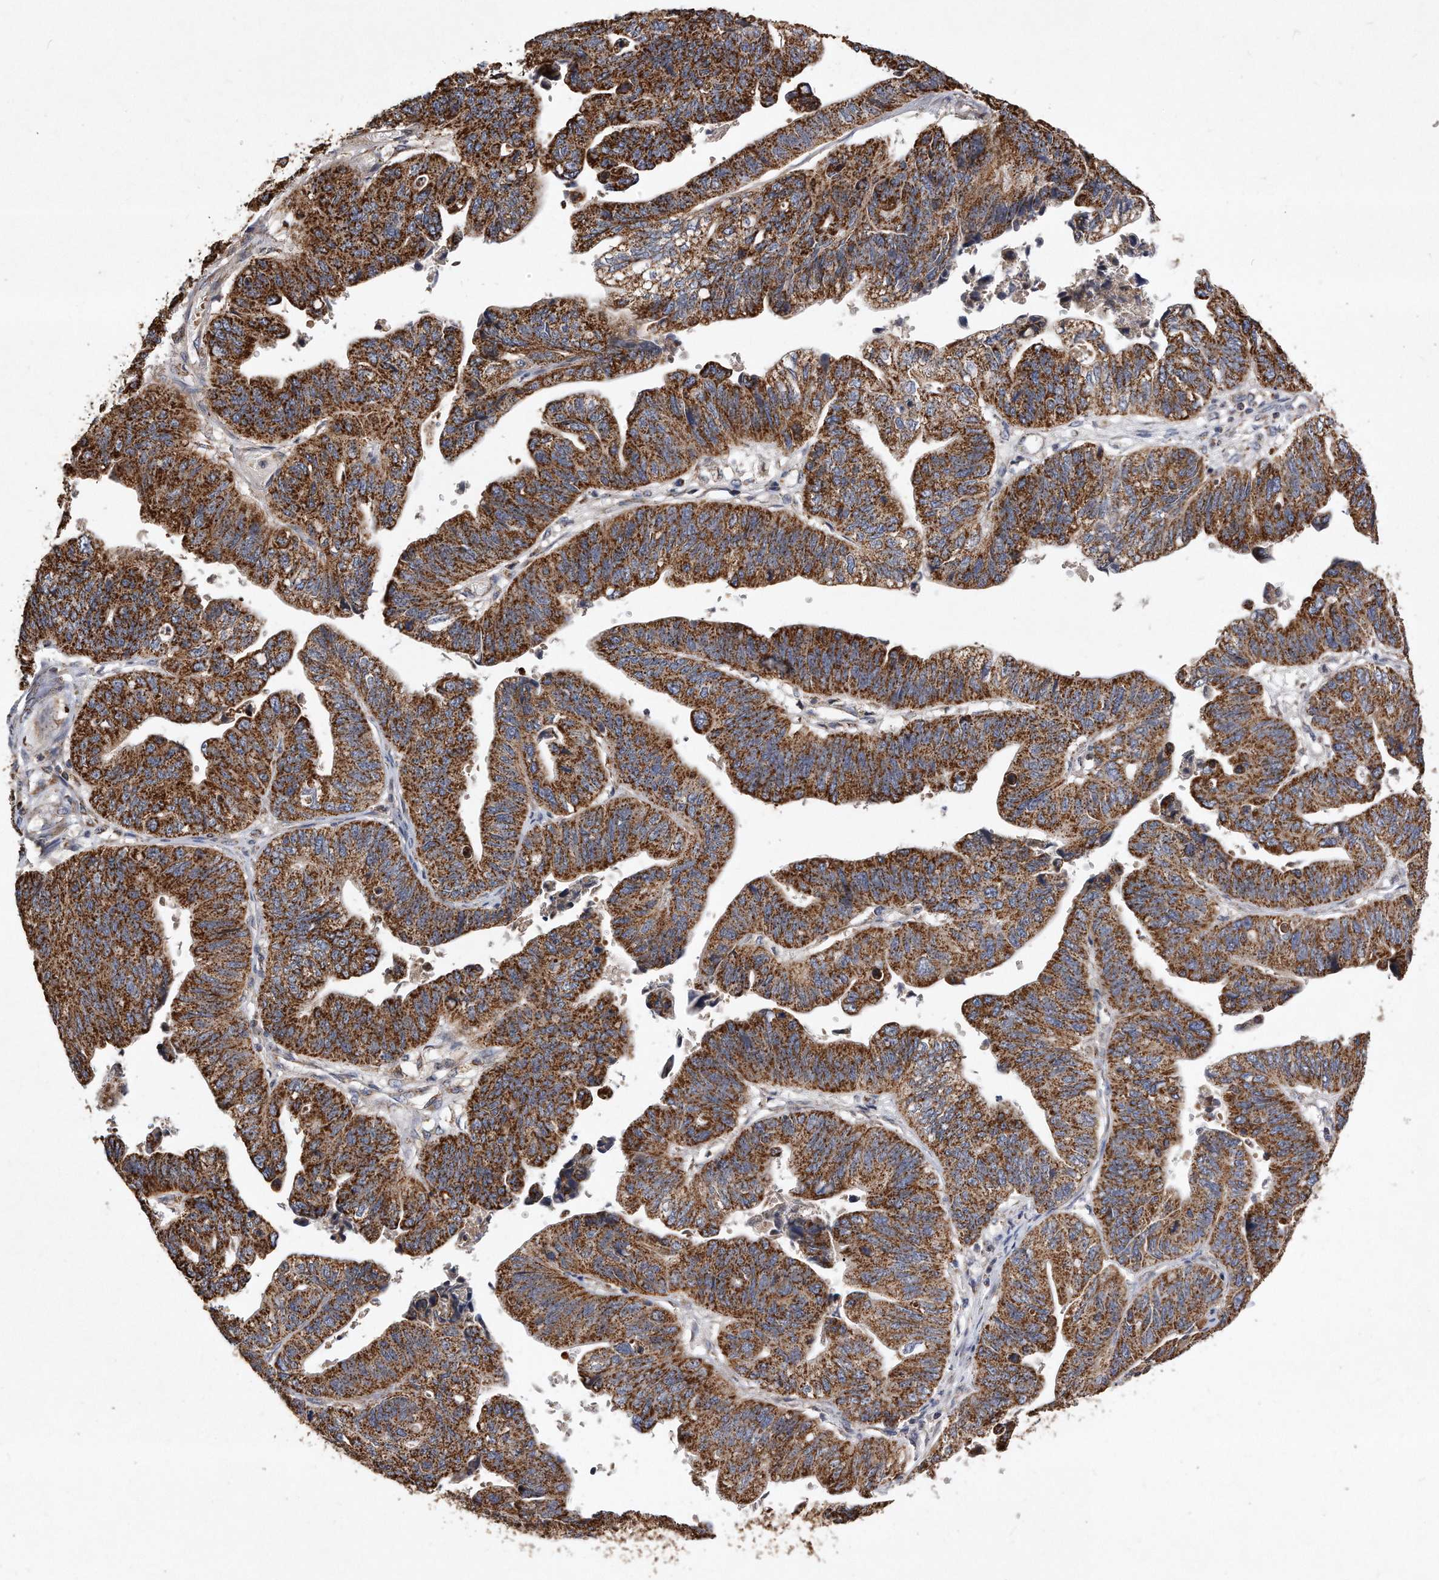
{"staining": {"intensity": "strong", "quantity": ">75%", "location": "cytoplasmic/membranous"}, "tissue": "stomach cancer", "cell_type": "Tumor cells", "image_type": "cancer", "snomed": [{"axis": "morphology", "description": "Adenocarcinoma, NOS"}, {"axis": "topography", "description": "Stomach"}], "caption": "Immunohistochemistry (IHC) photomicrograph of human stomach adenocarcinoma stained for a protein (brown), which demonstrates high levels of strong cytoplasmic/membranous staining in about >75% of tumor cells.", "gene": "PPP5C", "patient": {"sex": "male", "age": 59}}